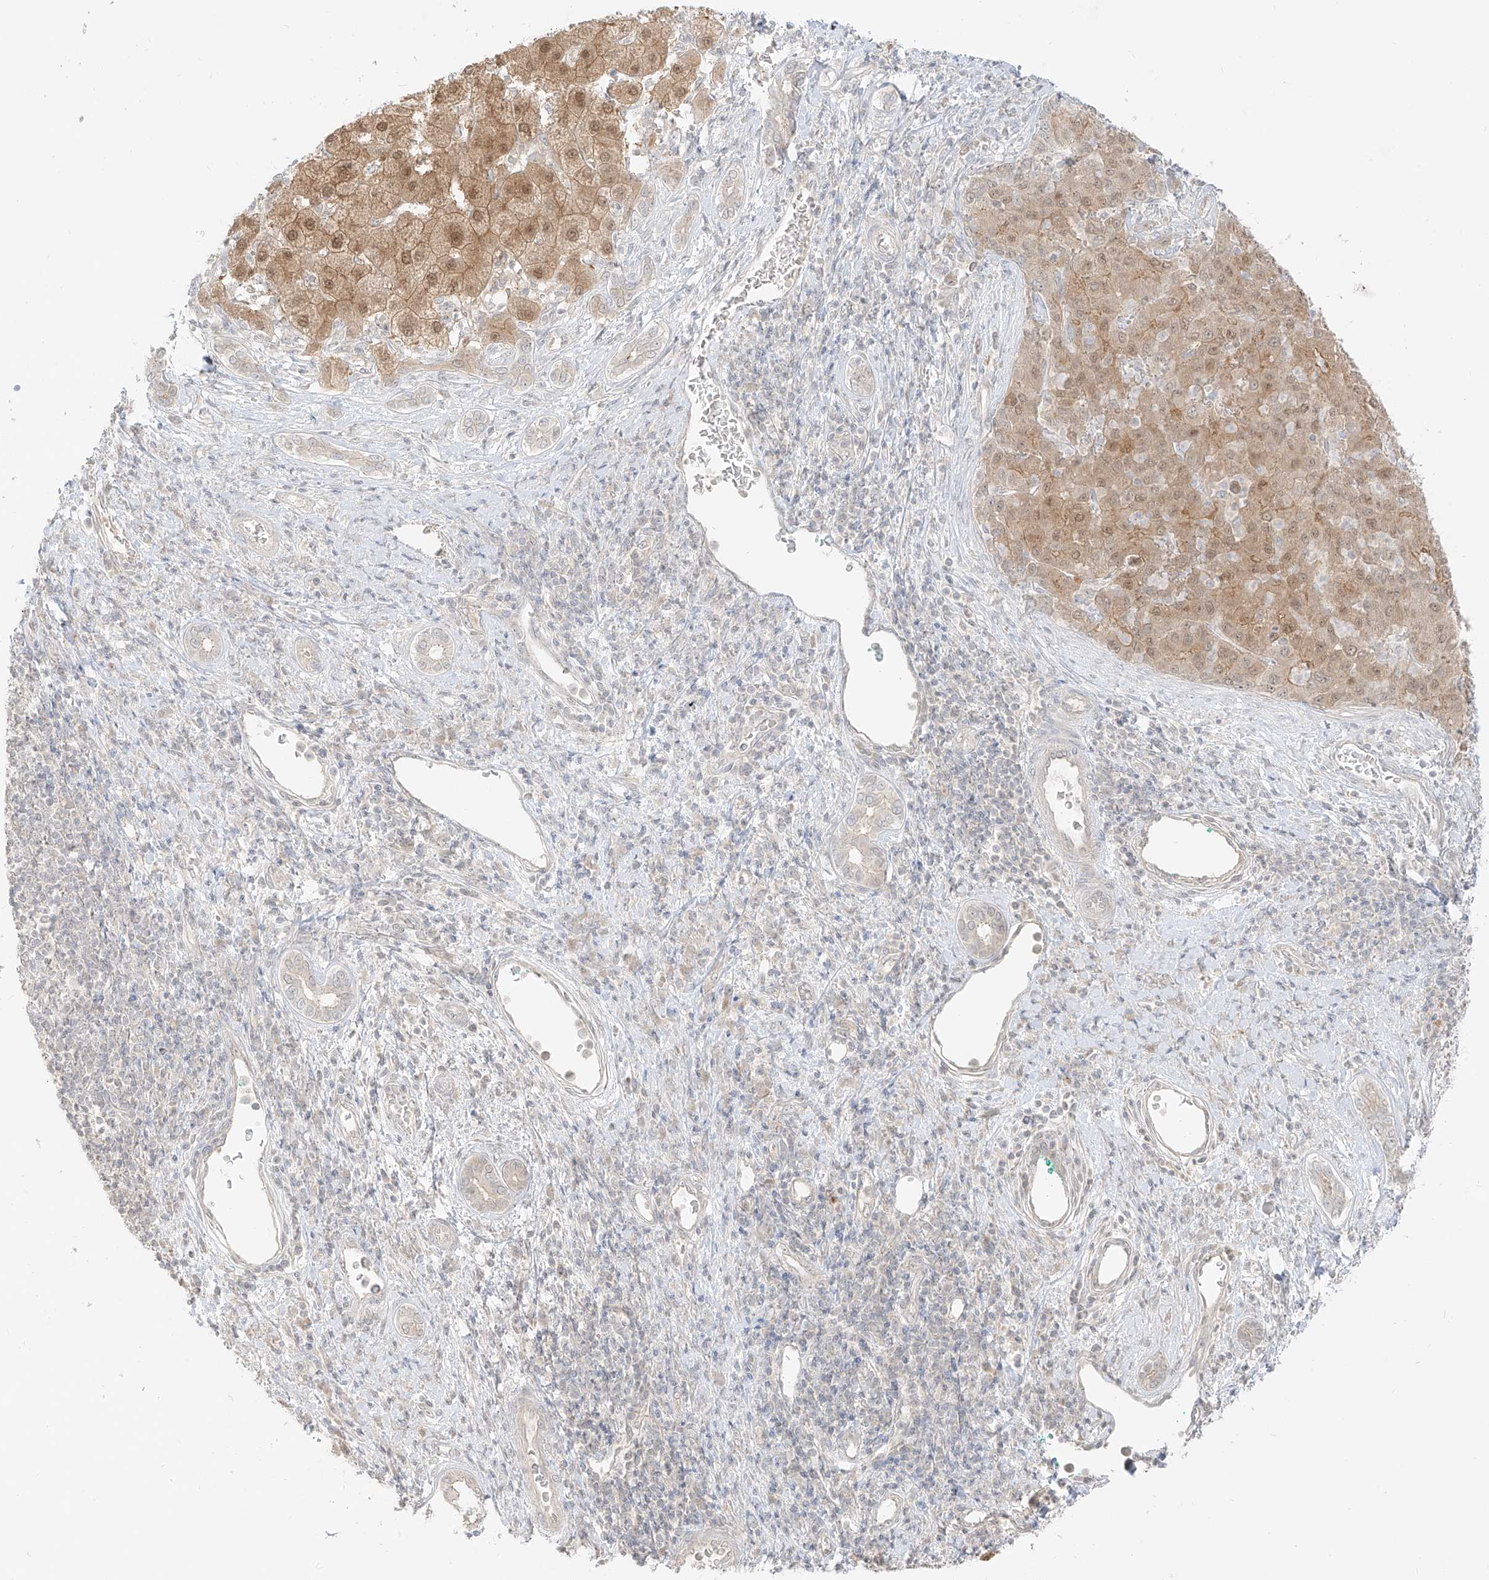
{"staining": {"intensity": "moderate", "quantity": ">75%", "location": "cytoplasmic/membranous,nuclear"}, "tissue": "liver cancer", "cell_type": "Tumor cells", "image_type": "cancer", "snomed": [{"axis": "morphology", "description": "Carcinoma, Hepatocellular, NOS"}, {"axis": "topography", "description": "Liver"}], "caption": "Protein expression analysis of human liver hepatocellular carcinoma reveals moderate cytoplasmic/membranous and nuclear expression in about >75% of tumor cells.", "gene": "LIPT1", "patient": {"sex": "male", "age": 65}}